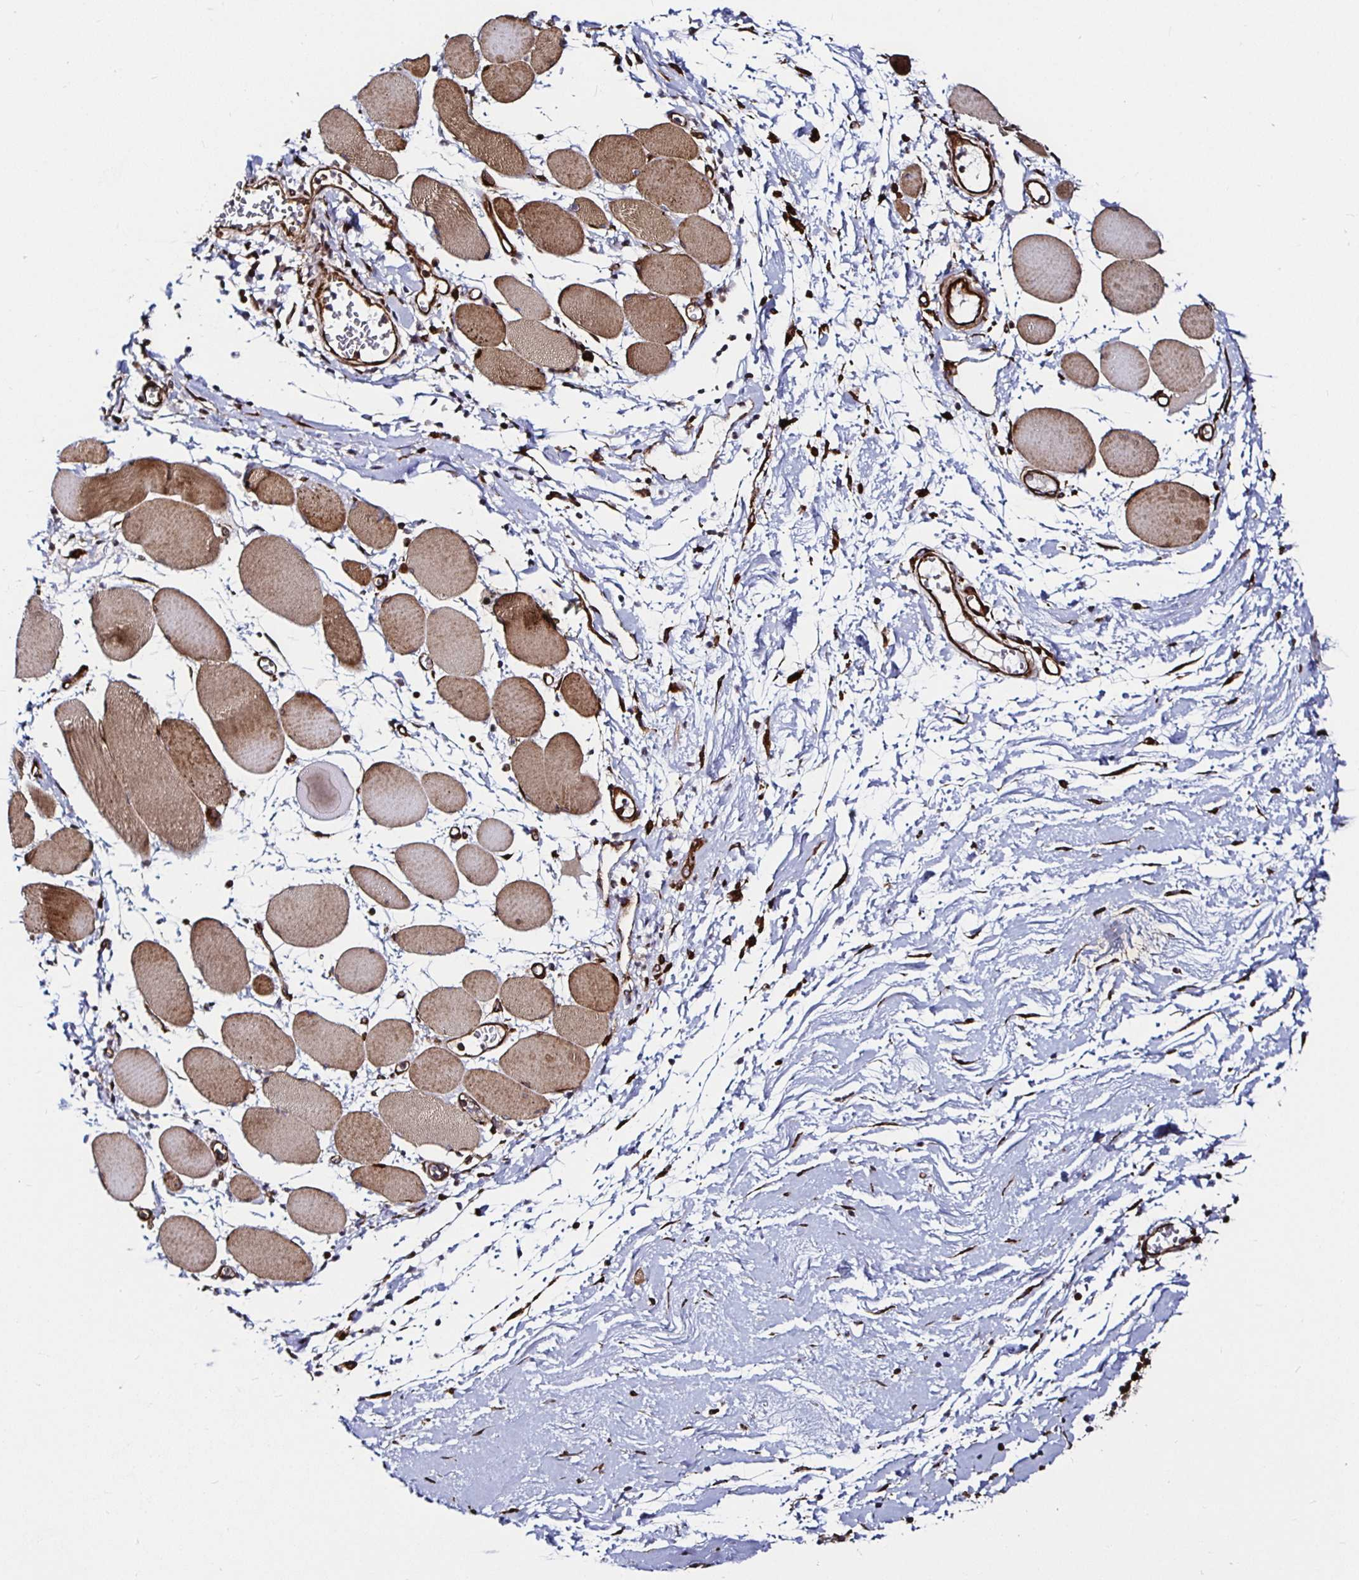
{"staining": {"intensity": "moderate", "quantity": ">75%", "location": "cytoplasmic/membranous"}, "tissue": "skeletal muscle", "cell_type": "Myocytes", "image_type": "normal", "snomed": [{"axis": "morphology", "description": "Normal tissue, NOS"}, {"axis": "topography", "description": "Skeletal muscle"}], "caption": "DAB immunohistochemical staining of benign human skeletal muscle shows moderate cytoplasmic/membranous protein expression in about >75% of myocytes. The staining was performed using DAB, with brown indicating positive protein expression. Nuclei are stained blue with hematoxylin.", "gene": "SMYD3", "patient": {"sex": "female", "age": 75}}